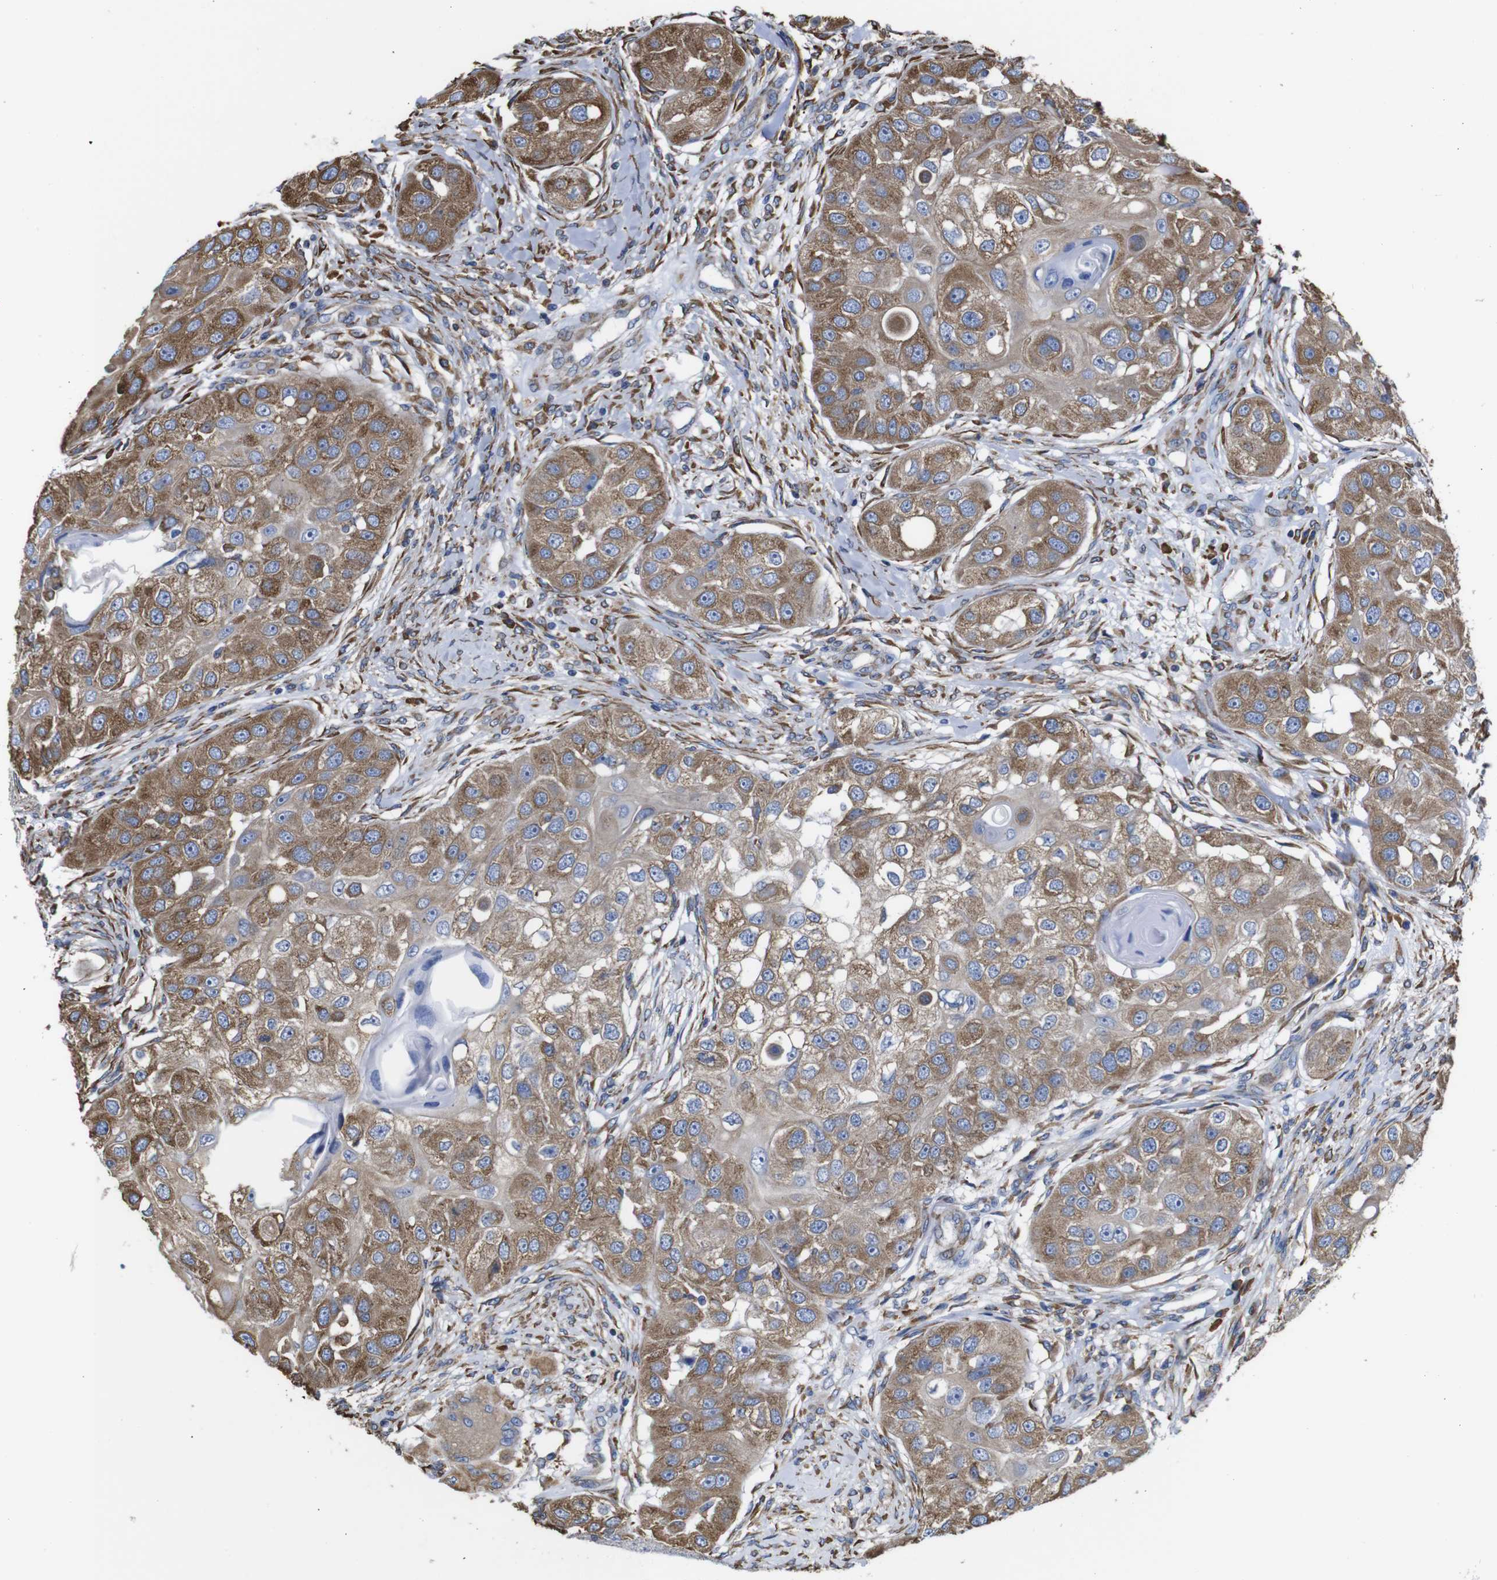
{"staining": {"intensity": "moderate", "quantity": ">75%", "location": "cytoplasmic/membranous"}, "tissue": "head and neck cancer", "cell_type": "Tumor cells", "image_type": "cancer", "snomed": [{"axis": "morphology", "description": "Normal tissue, NOS"}, {"axis": "morphology", "description": "Squamous cell carcinoma, NOS"}, {"axis": "topography", "description": "Skeletal muscle"}, {"axis": "topography", "description": "Head-Neck"}], "caption": "Brown immunohistochemical staining in human head and neck cancer (squamous cell carcinoma) exhibits moderate cytoplasmic/membranous staining in approximately >75% of tumor cells. Nuclei are stained in blue.", "gene": "PPIB", "patient": {"sex": "male", "age": 51}}